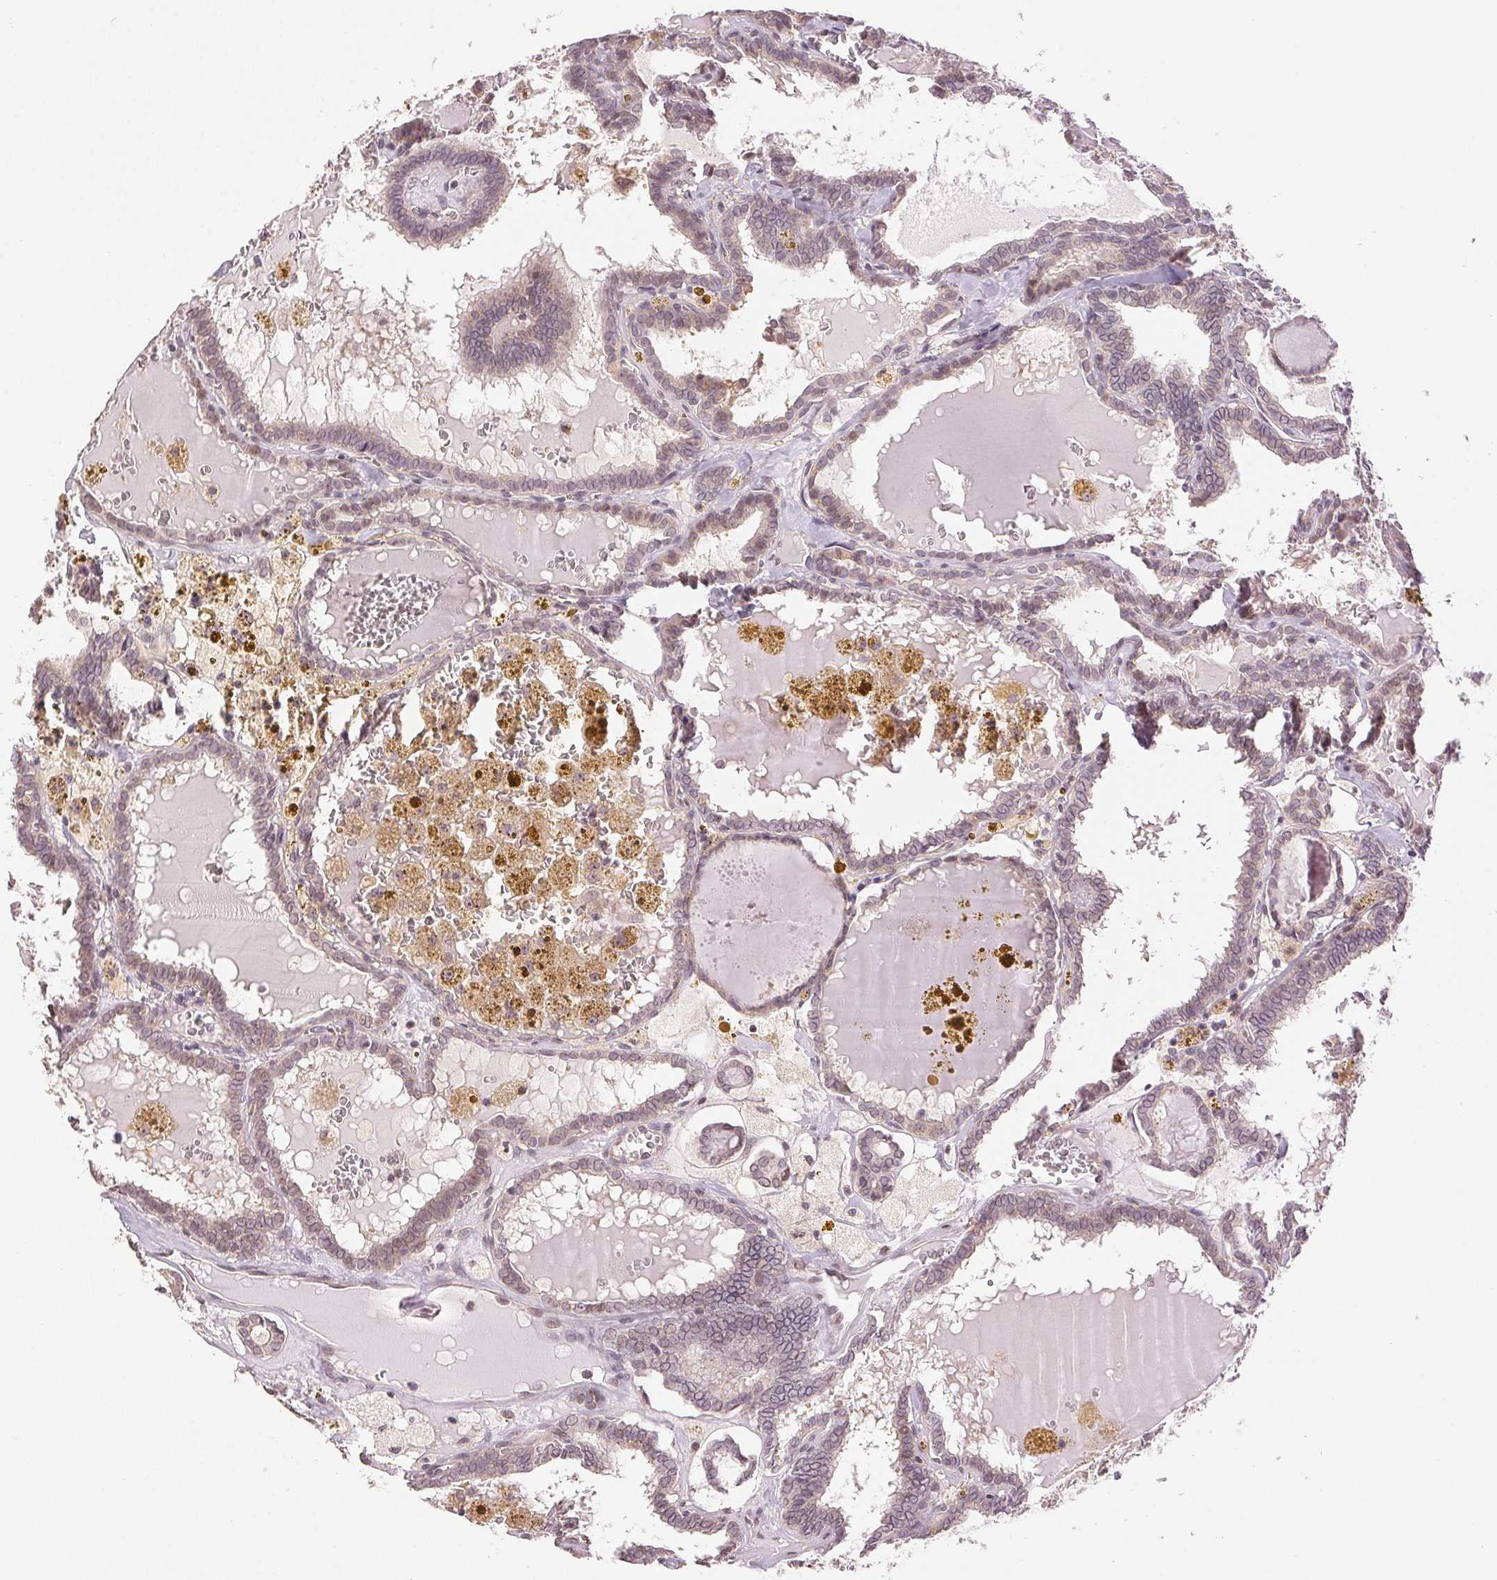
{"staining": {"intensity": "weak", "quantity": "<25%", "location": "nuclear"}, "tissue": "thyroid cancer", "cell_type": "Tumor cells", "image_type": "cancer", "snomed": [{"axis": "morphology", "description": "Papillary adenocarcinoma, NOS"}, {"axis": "topography", "description": "Thyroid gland"}], "caption": "There is no significant staining in tumor cells of thyroid cancer.", "gene": "PLCB1", "patient": {"sex": "female", "age": 39}}